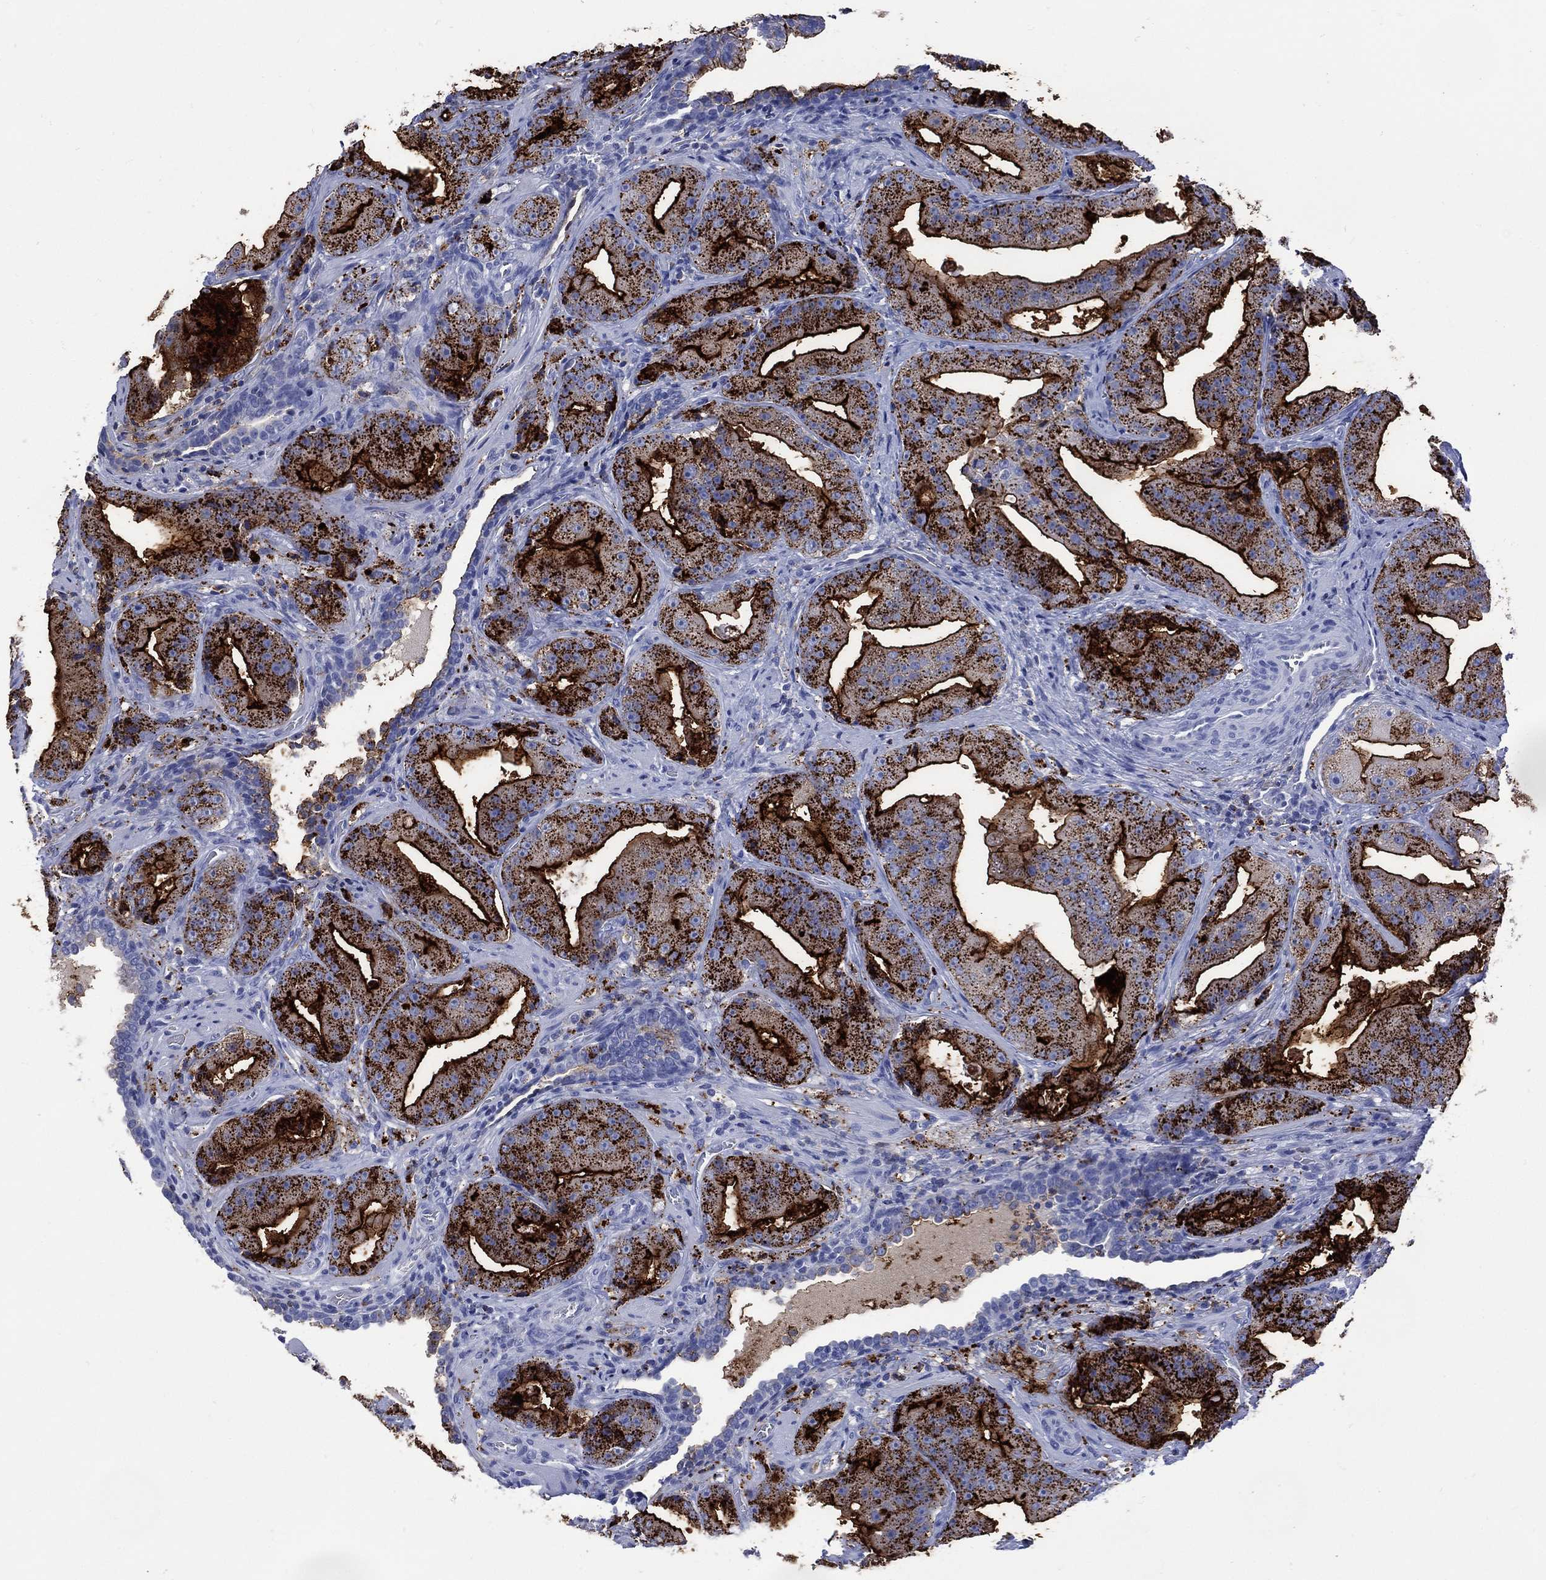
{"staining": {"intensity": "strong", "quantity": "25%-75%", "location": "cytoplasmic/membranous"}, "tissue": "prostate cancer", "cell_type": "Tumor cells", "image_type": "cancer", "snomed": [{"axis": "morphology", "description": "Adenocarcinoma, Low grade"}, {"axis": "topography", "description": "Prostate"}], "caption": "This is an image of immunohistochemistry (IHC) staining of prostate cancer, which shows strong staining in the cytoplasmic/membranous of tumor cells.", "gene": "DPP4", "patient": {"sex": "male", "age": 62}}